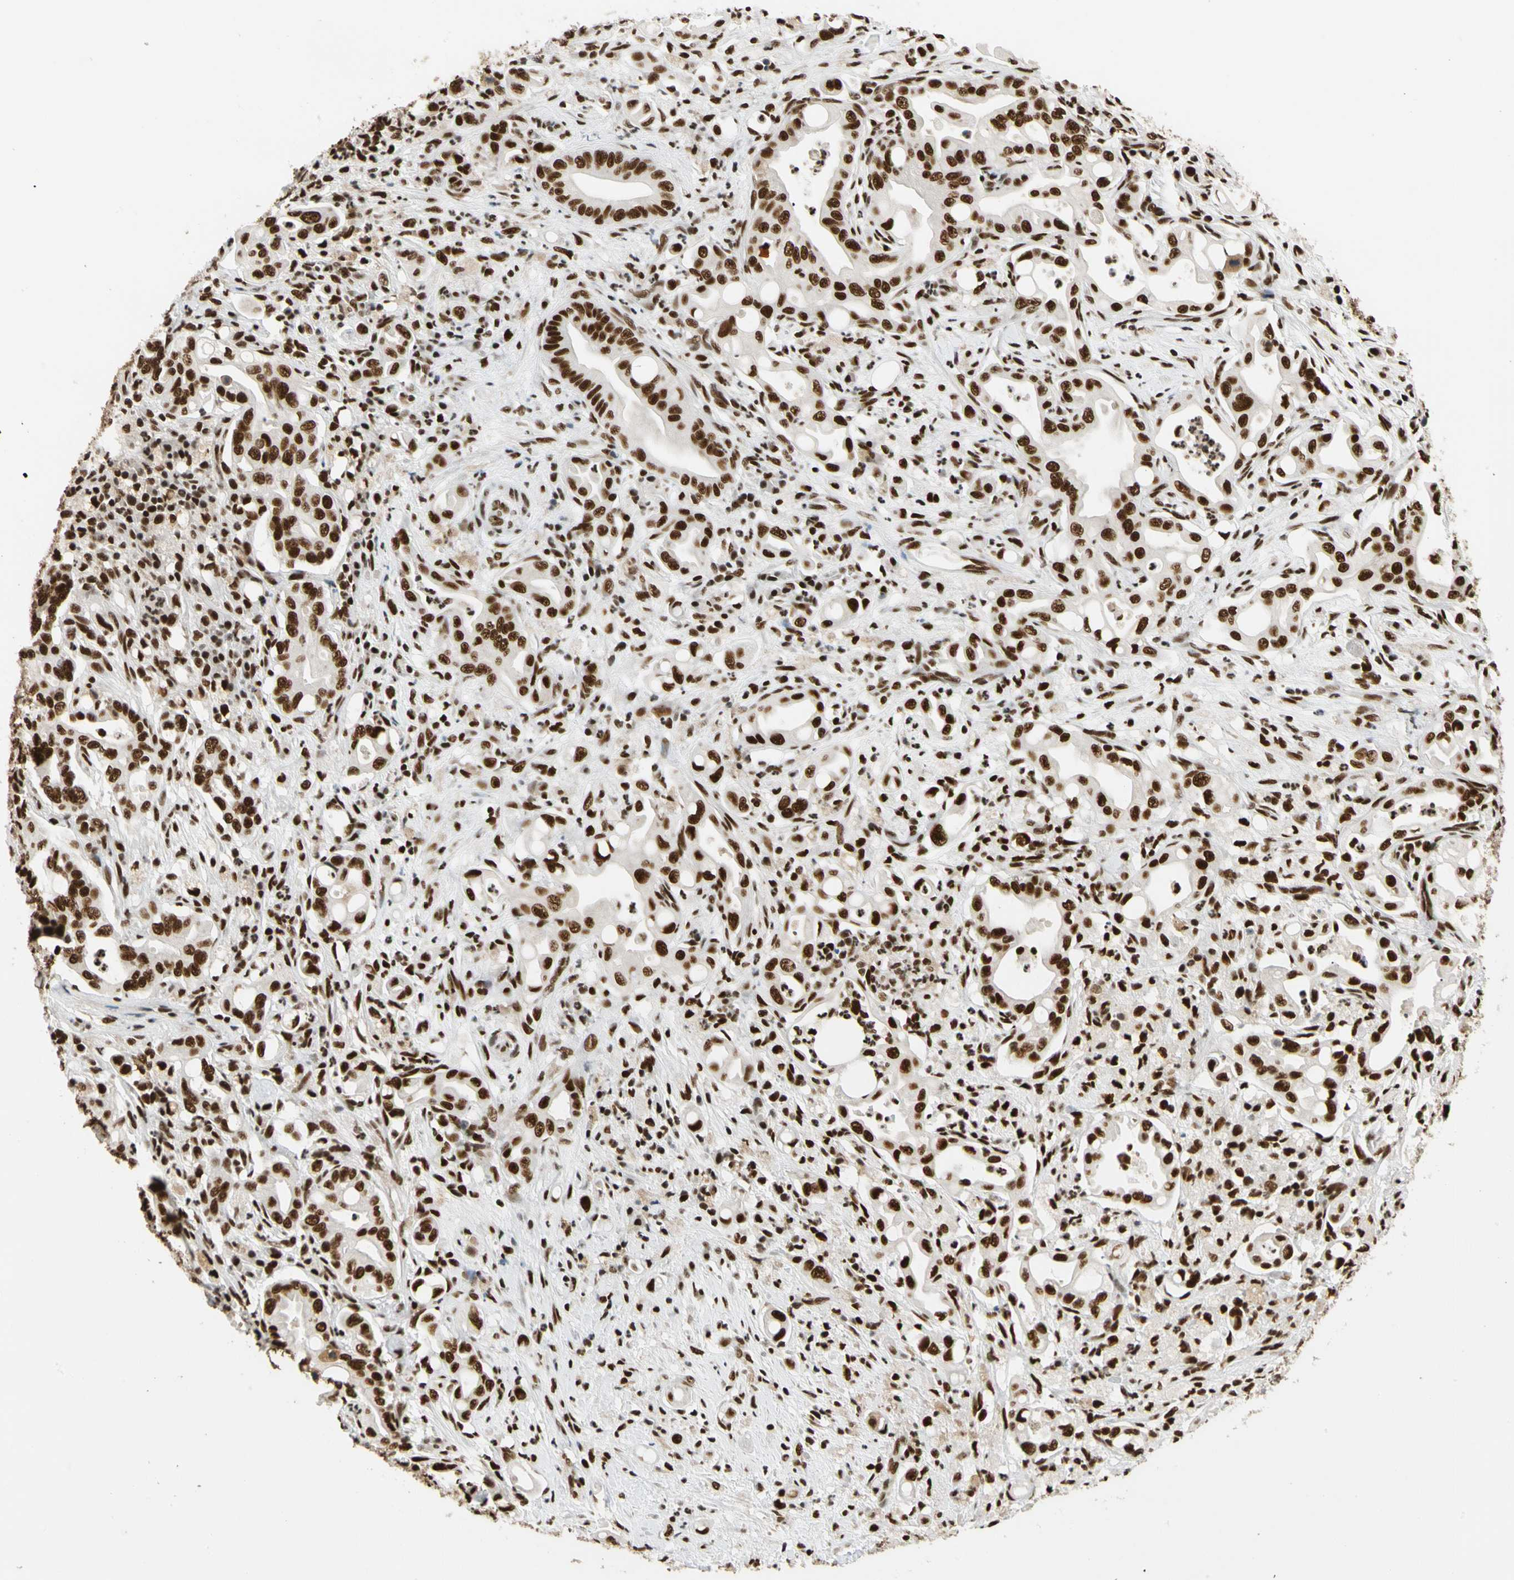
{"staining": {"intensity": "strong", "quantity": ">75%", "location": "nuclear"}, "tissue": "liver cancer", "cell_type": "Tumor cells", "image_type": "cancer", "snomed": [{"axis": "morphology", "description": "Cholangiocarcinoma"}, {"axis": "topography", "description": "Liver"}], "caption": "Brown immunohistochemical staining in human cholangiocarcinoma (liver) exhibits strong nuclear staining in approximately >75% of tumor cells.", "gene": "CDK12", "patient": {"sex": "female", "age": 68}}